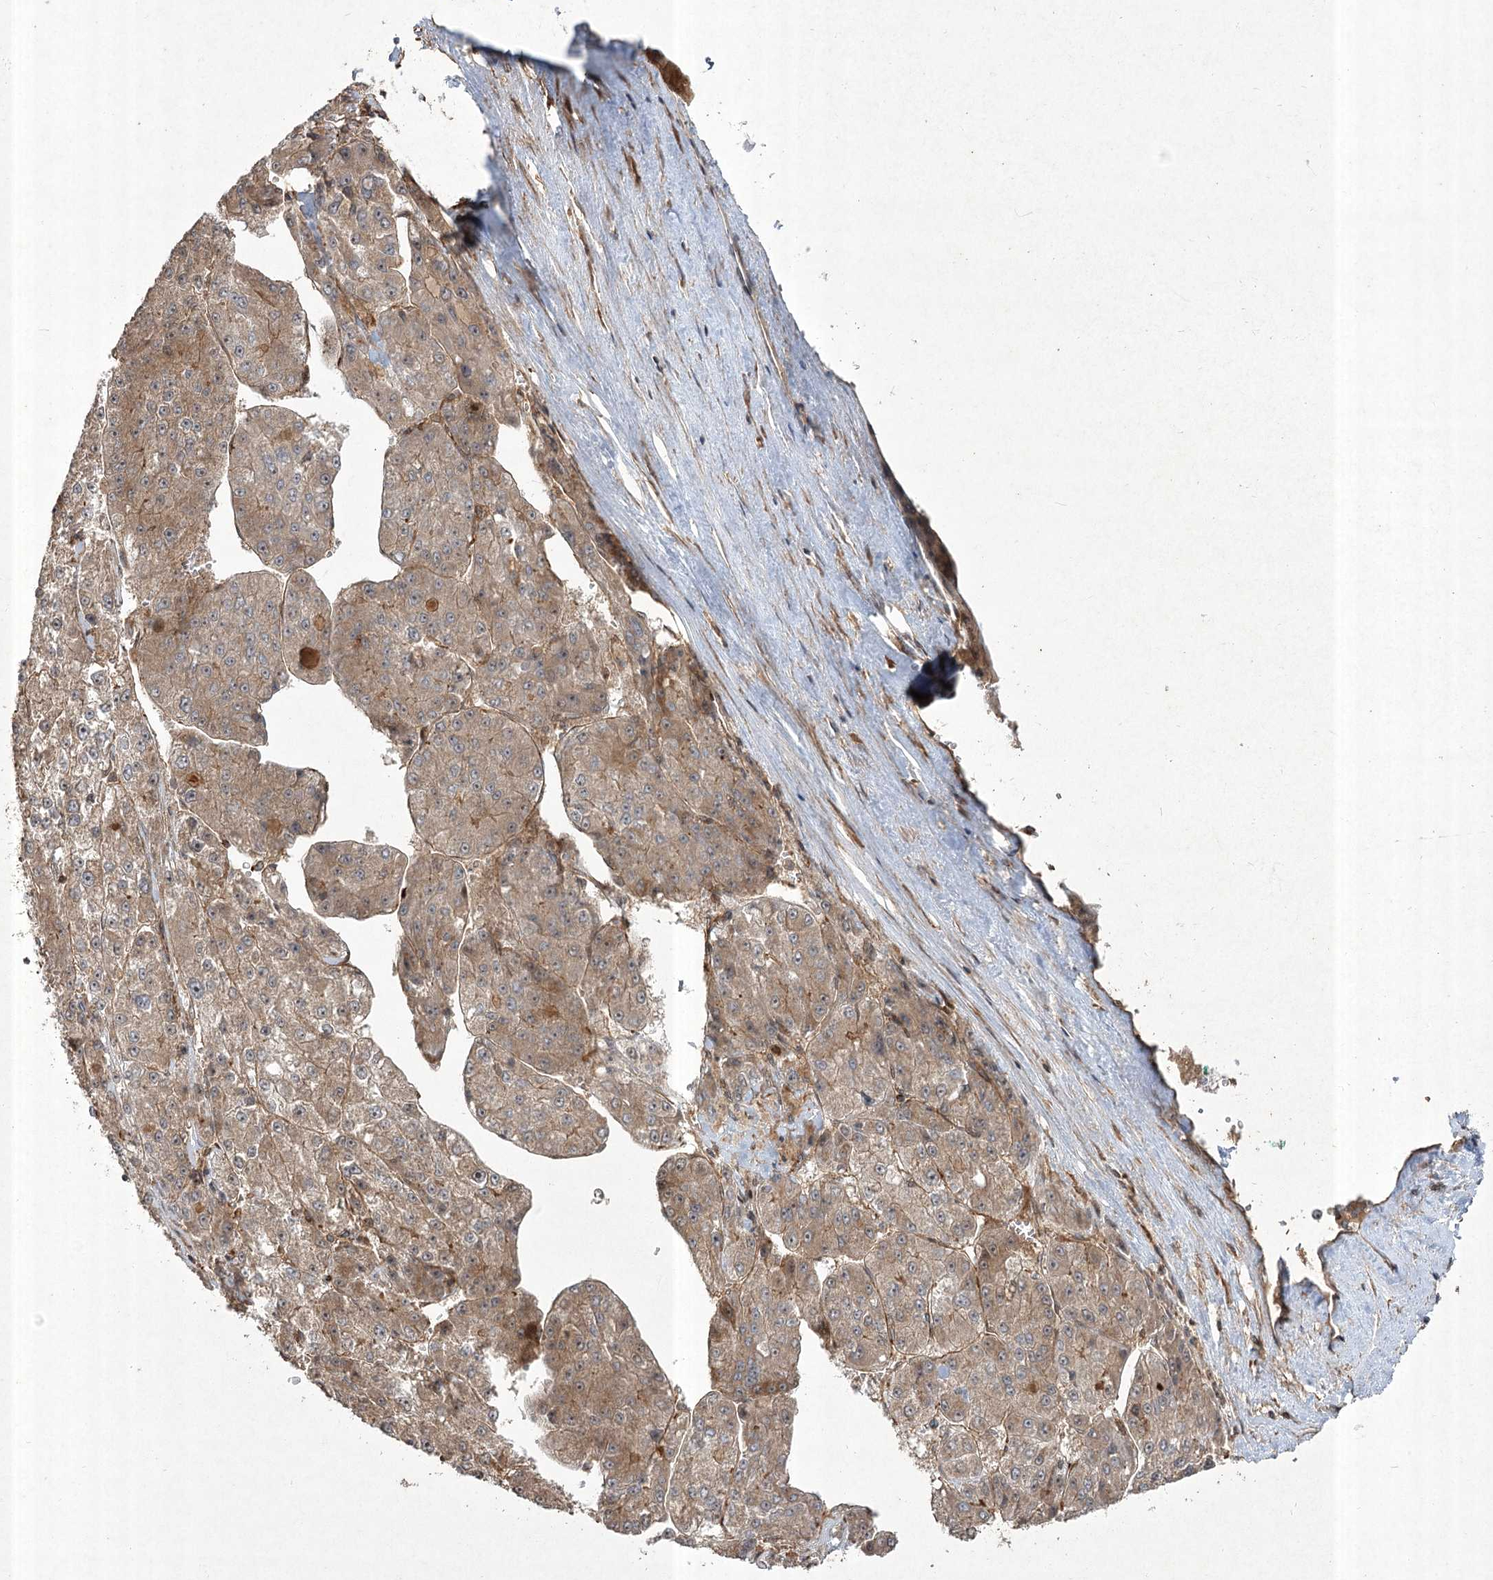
{"staining": {"intensity": "moderate", "quantity": ">75%", "location": "cytoplasmic/membranous"}, "tissue": "liver cancer", "cell_type": "Tumor cells", "image_type": "cancer", "snomed": [{"axis": "morphology", "description": "Carcinoma, Hepatocellular, NOS"}, {"axis": "topography", "description": "Liver"}], "caption": "A brown stain labels moderate cytoplasmic/membranous positivity of a protein in human liver cancer tumor cells.", "gene": "CPLANE1", "patient": {"sex": "female", "age": 73}}